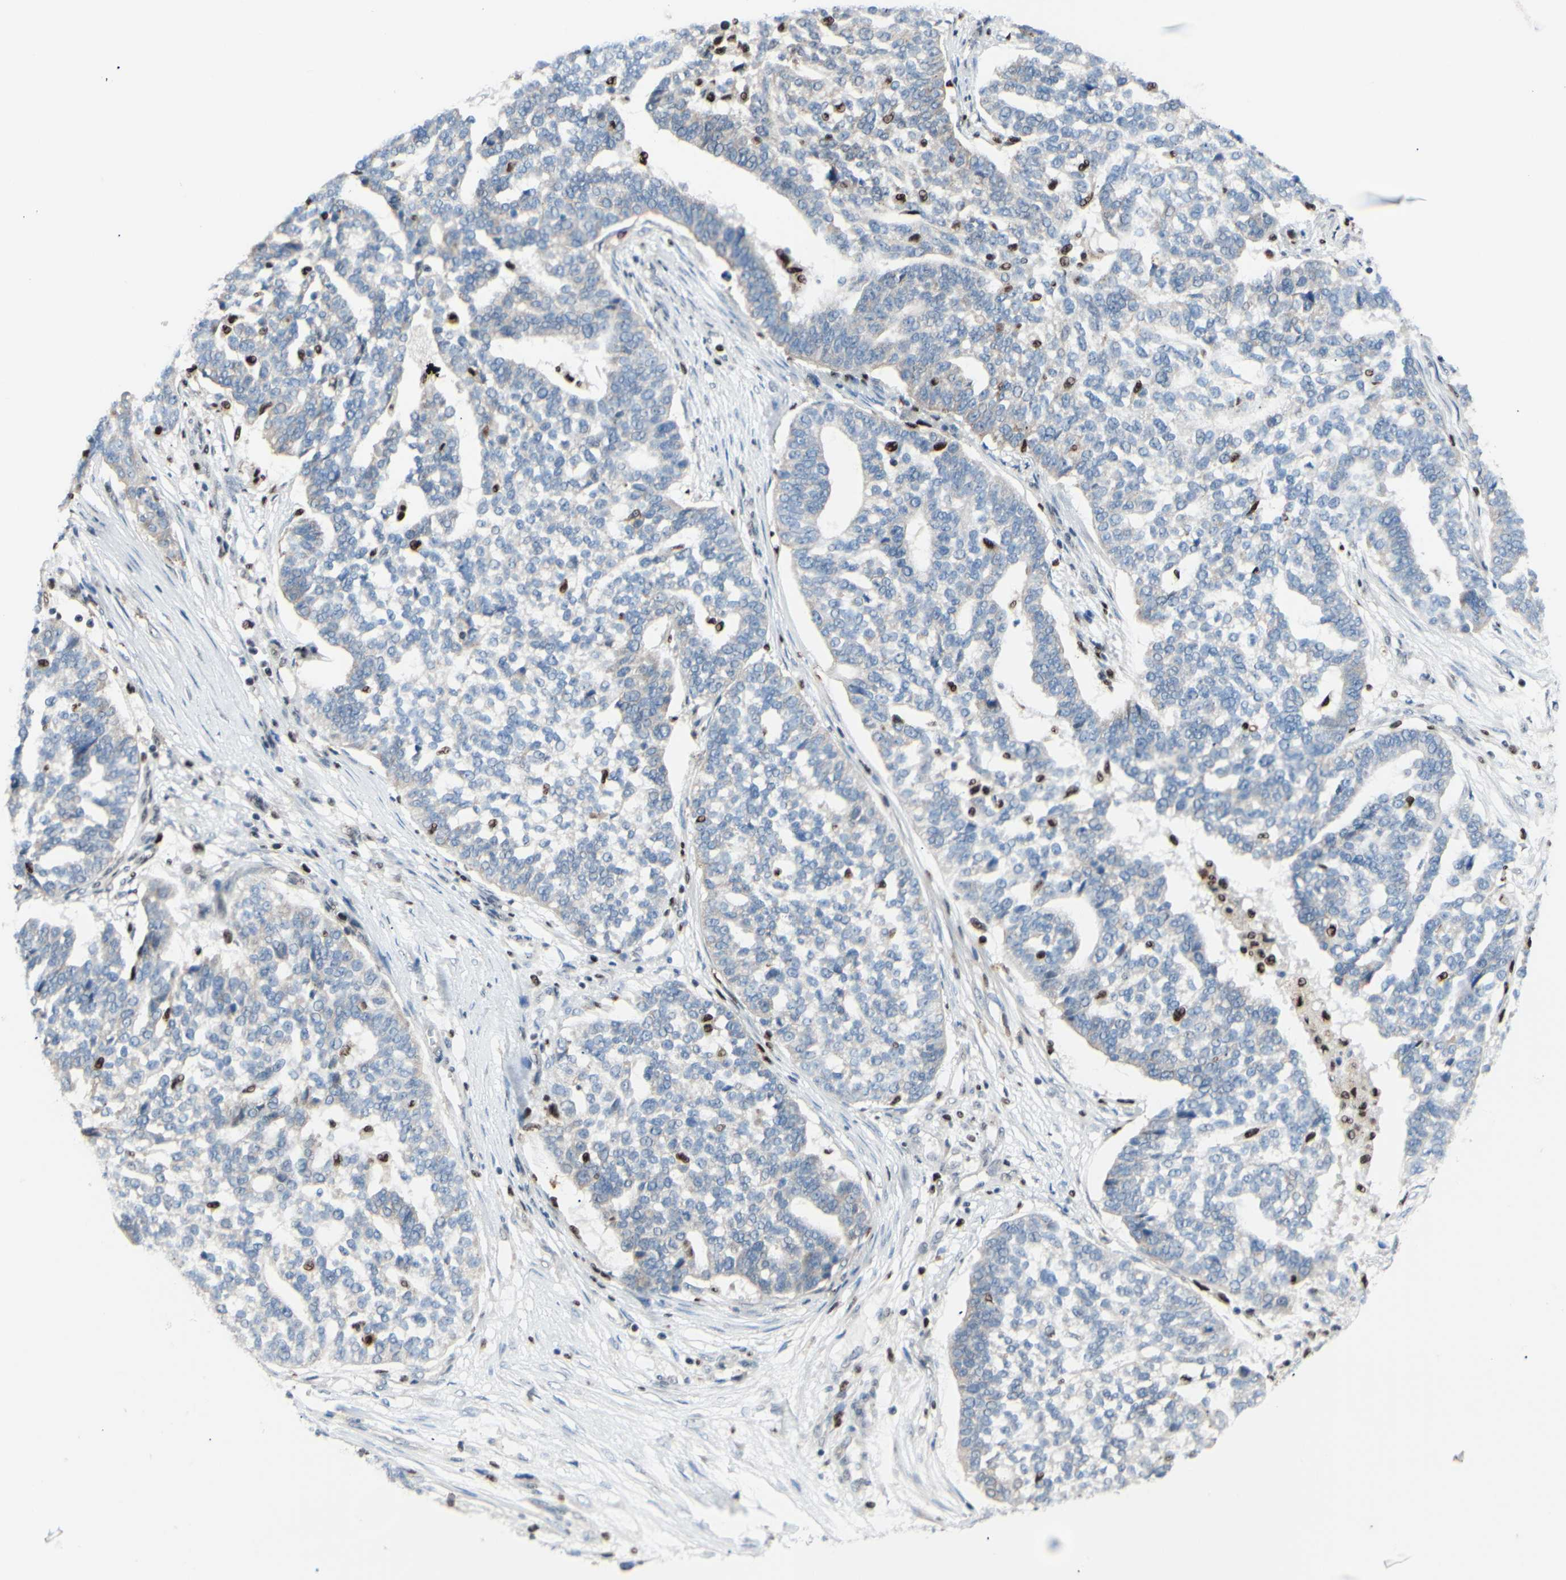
{"staining": {"intensity": "negative", "quantity": "none", "location": "none"}, "tissue": "ovarian cancer", "cell_type": "Tumor cells", "image_type": "cancer", "snomed": [{"axis": "morphology", "description": "Cystadenocarcinoma, serous, NOS"}, {"axis": "topography", "description": "Ovary"}], "caption": "An IHC histopathology image of ovarian cancer (serous cystadenocarcinoma) is shown. There is no staining in tumor cells of ovarian cancer (serous cystadenocarcinoma).", "gene": "EED", "patient": {"sex": "female", "age": 59}}